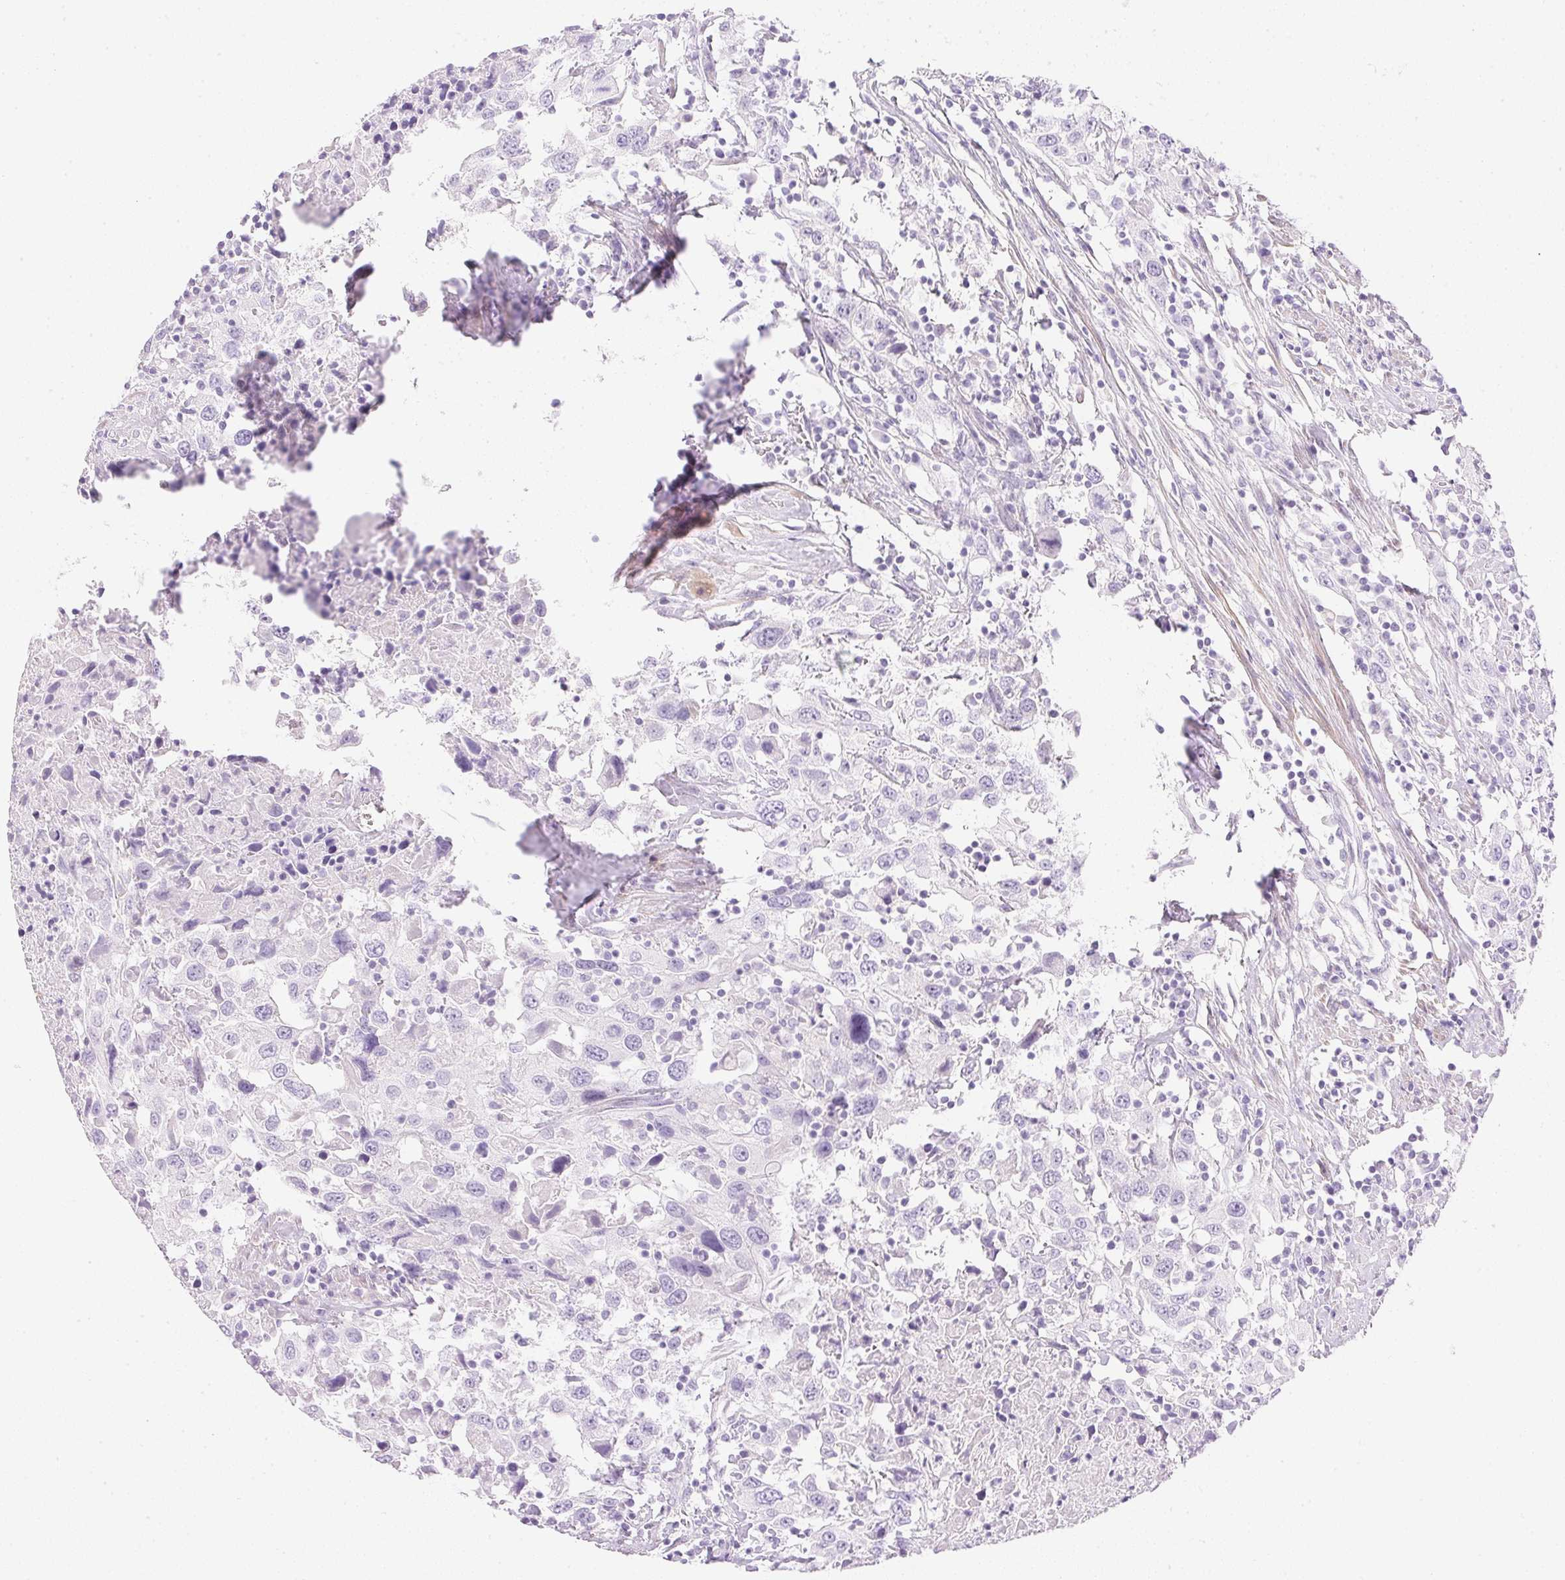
{"staining": {"intensity": "negative", "quantity": "none", "location": "none"}, "tissue": "urothelial cancer", "cell_type": "Tumor cells", "image_type": "cancer", "snomed": [{"axis": "morphology", "description": "Urothelial carcinoma, High grade"}, {"axis": "topography", "description": "Urinary bladder"}], "caption": "Histopathology image shows no protein positivity in tumor cells of urothelial carcinoma (high-grade) tissue.", "gene": "CTRL", "patient": {"sex": "male", "age": 61}}